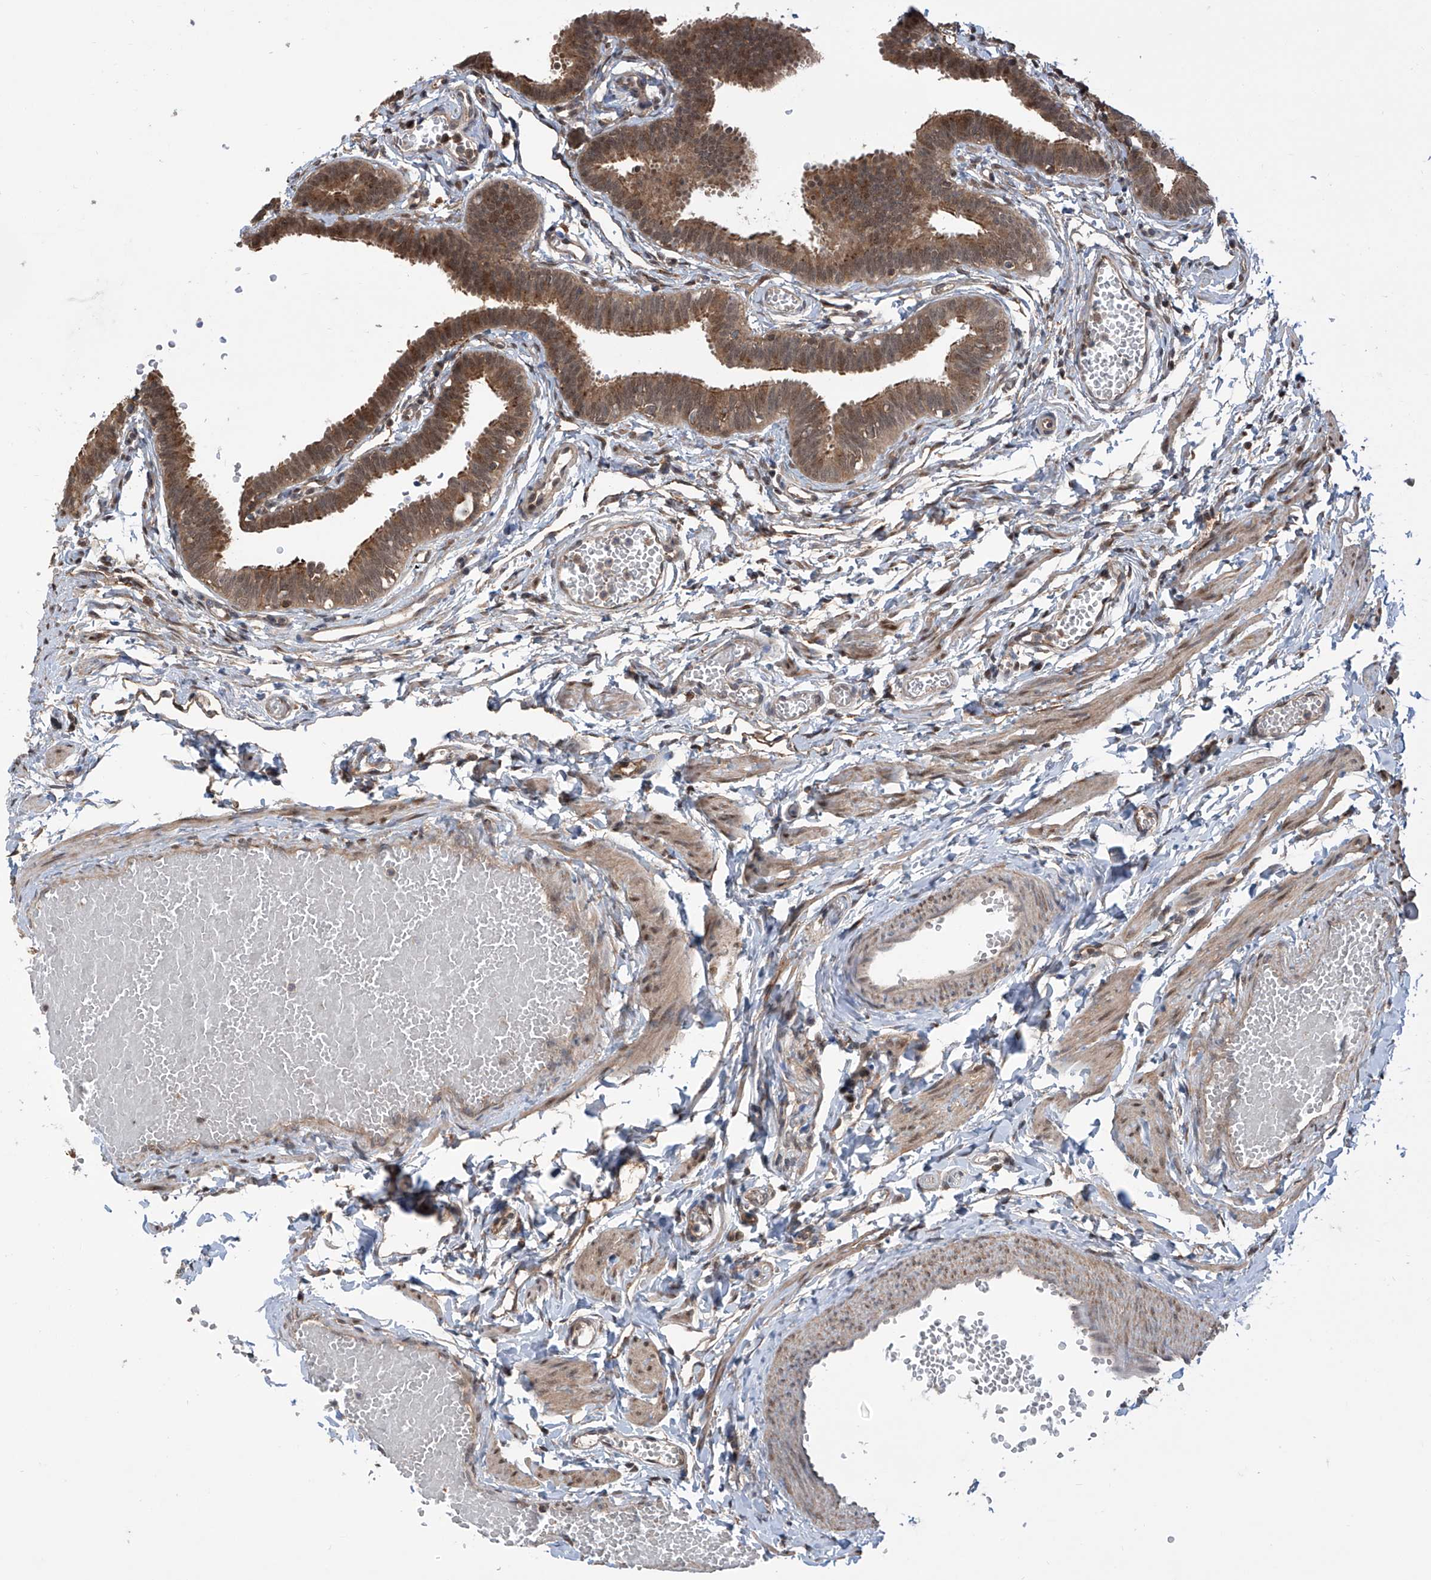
{"staining": {"intensity": "moderate", "quantity": ">75%", "location": "cytoplasmic/membranous,nuclear"}, "tissue": "fallopian tube", "cell_type": "Glandular cells", "image_type": "normal", "snomed": [{"axis": "morphology", "description": "Normal tissue, NOS"}, {"axis": "topography", "description": "Fallopian tube"}, {"axis": "topography", "description": "Ovary"}], "caption": "Fallopian tube stained with immunohistochemistry displays moderate cytoplasmic/membranous,nuclear staining in about >75% of glandular cells.", "gene": "HOXC8", "patient": {"sex": "female", "age": 23}}